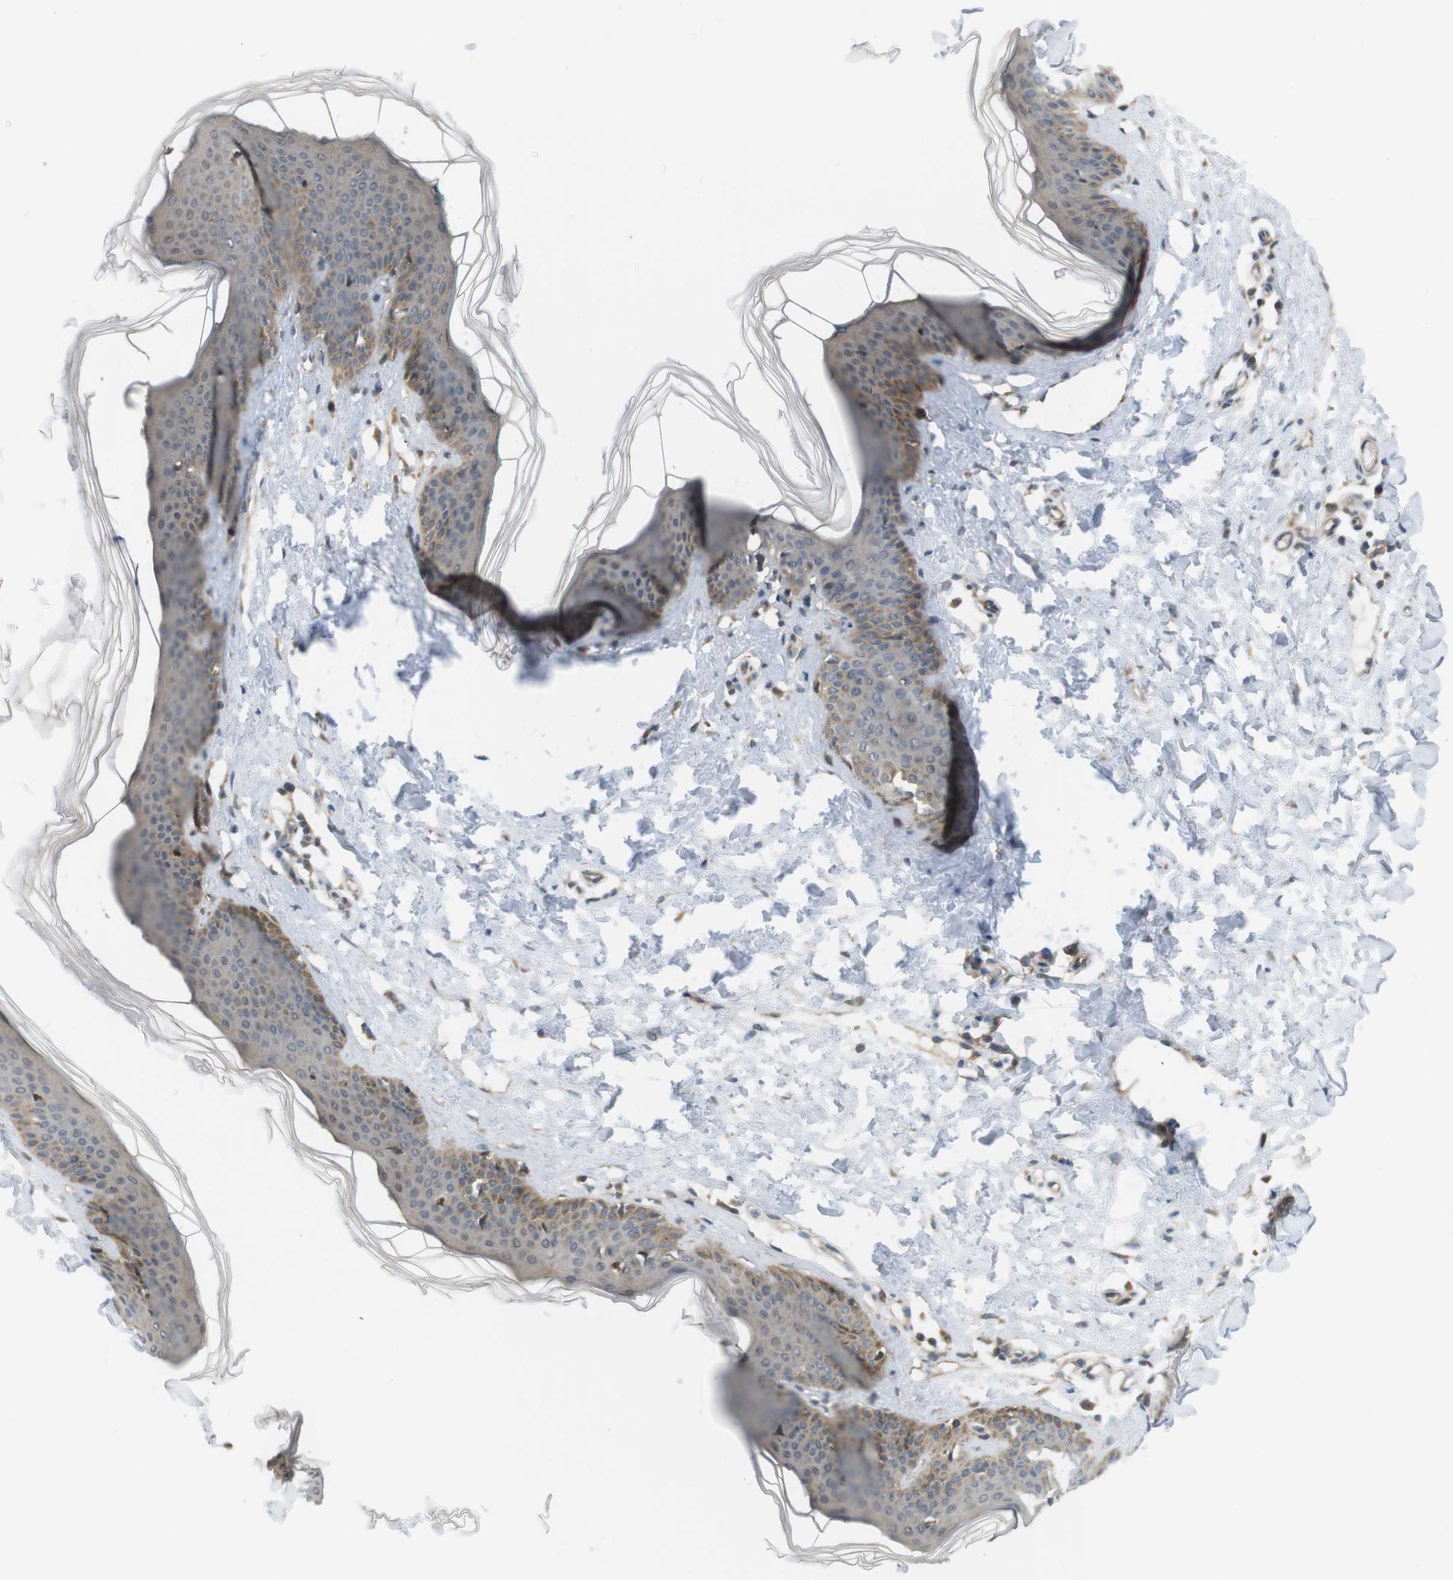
{"staining": {"intensity": "moderate", "quantity": ">75%", "location": "cytoplasmic/membranous"}, "tissue": "skin", "cell_type": "Fibroblasts", "image_type": "normal", "snomed": [{"axis": "morphology", "description": "Normal tissue, NOS"}, {"axis": "topography", "description": "Skin"}], "caption": "Protein analysis of unremarkable skin displays moderate cytoplasmic/membranous positivity in approximately >75% of fibroblasts. (IHC, brightfield microscopy, high magnification).", "gene": "RNF130", "patient": {"sex": "female", "age": 17}}